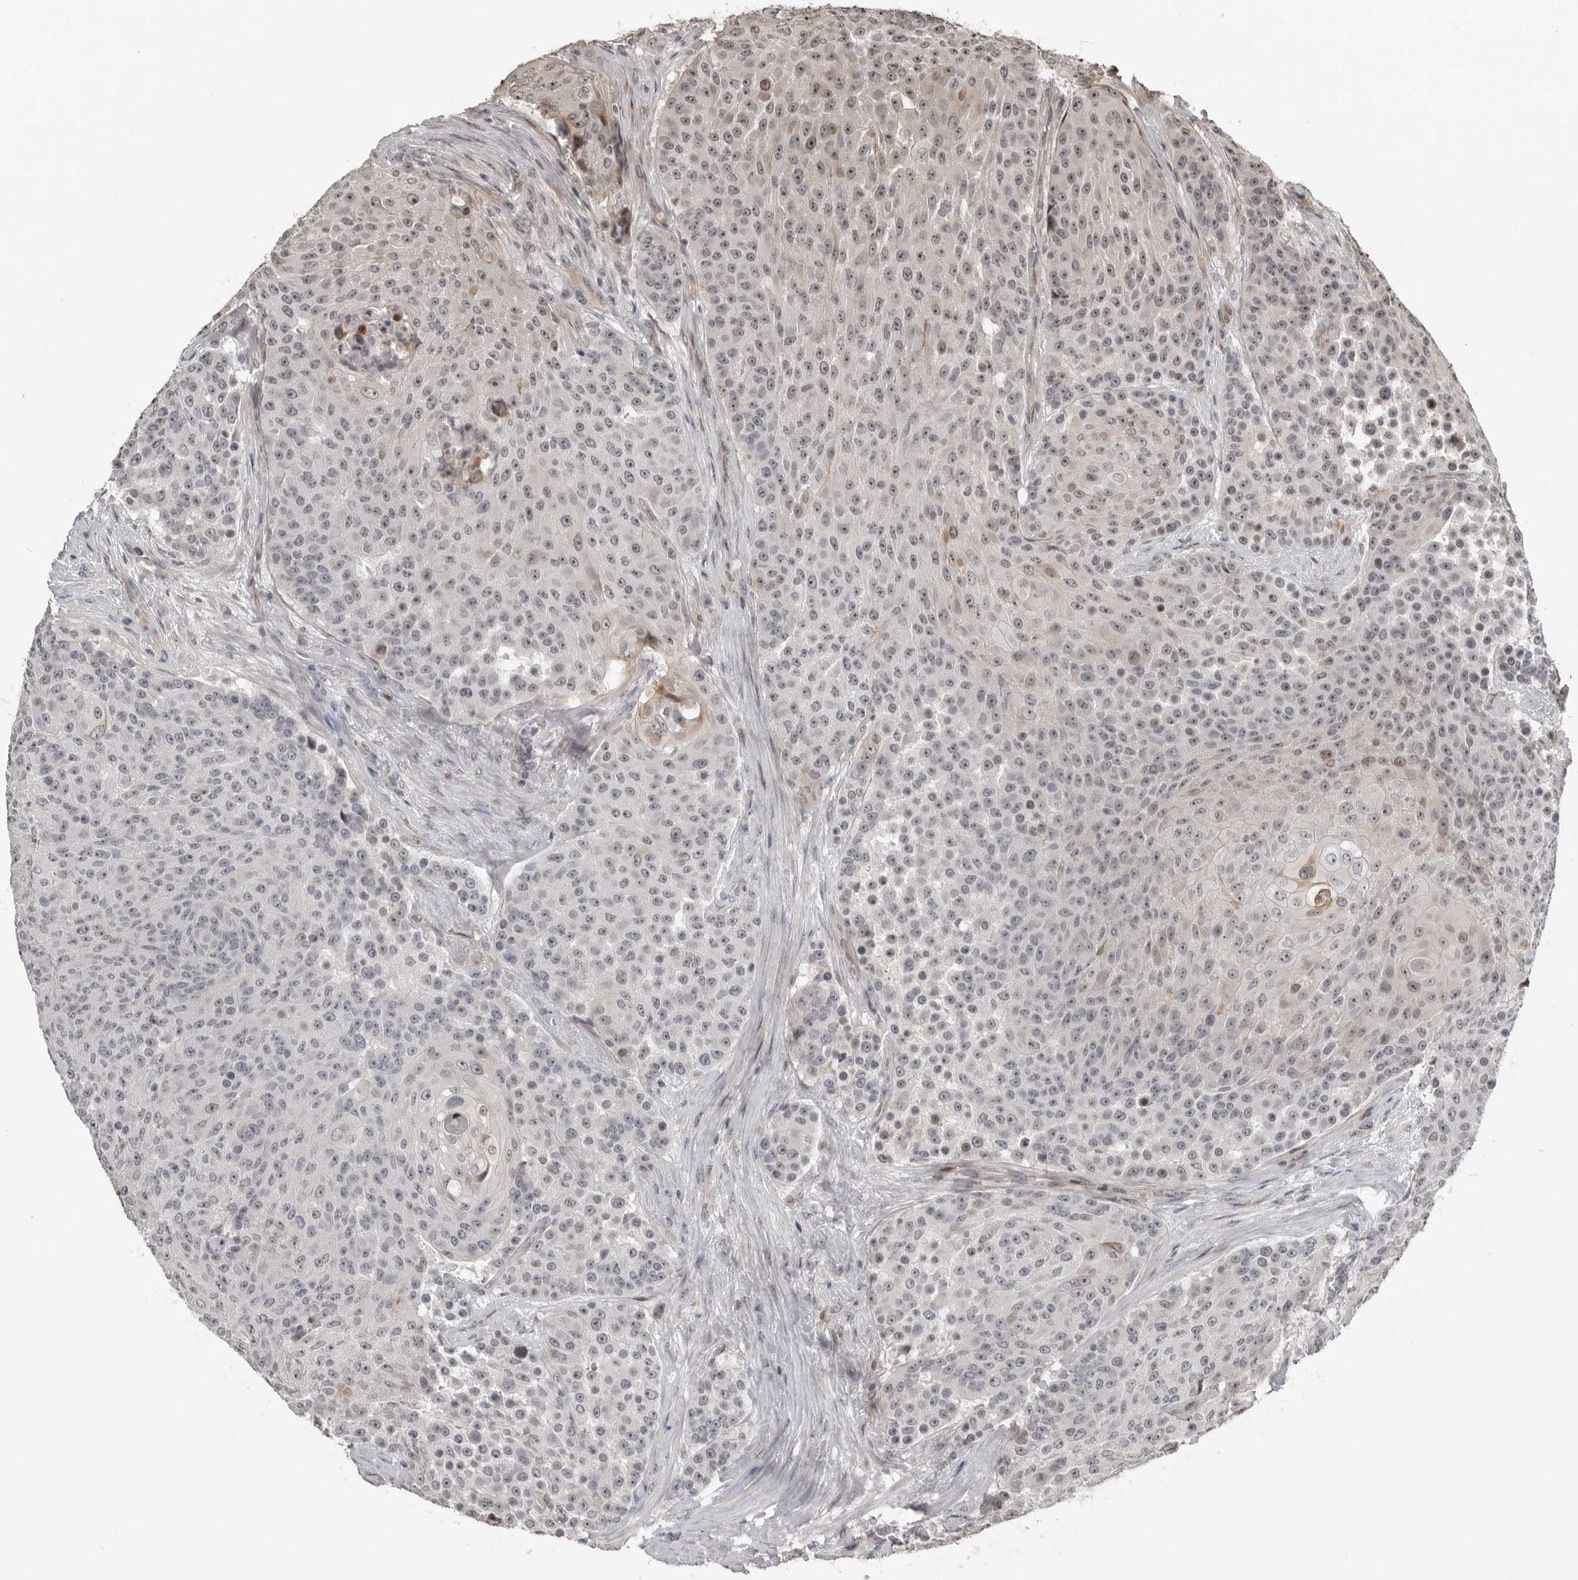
{"staining": {"intensity": "weak", "quantity": "<25%", "location": "cytoplasmic/membranous,nuclear"}, "tissue": "urothelial cancer", "cell_type": "Tumor cells", "image_type": "cancer", "snomed": [{"axis": "morphology", "description": "Urothelial carcinoma, High grade"}, {"axis": "topography", "description": "Urinary bladder"}], "caption": "Photomicrograph shows no protein staining in tumor cells of urothelial cancer tissue.", "gene": "PRRX2", "patient": {"sex": "female", "age": 63}}